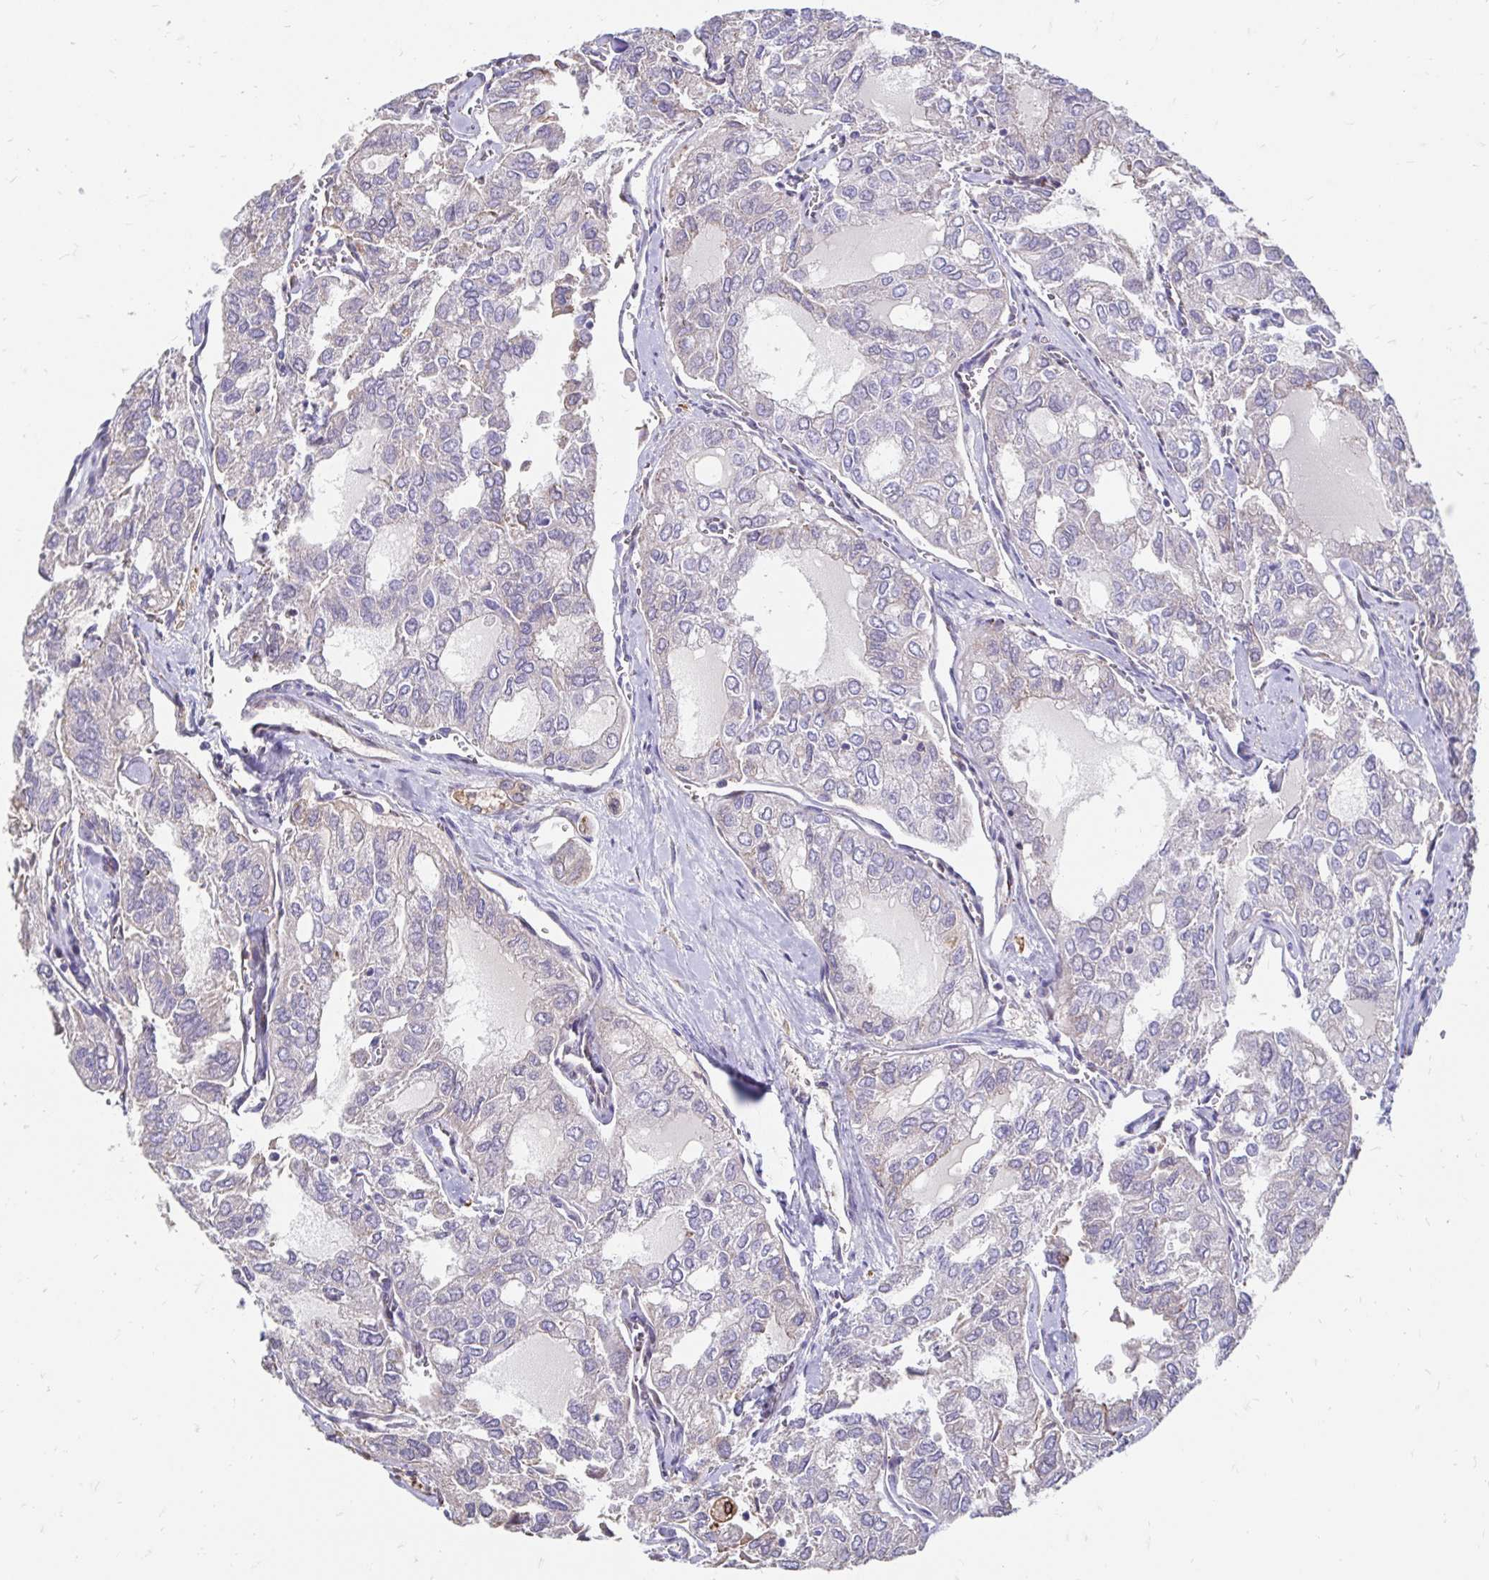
{"staining": {"intensity": "negative", "quantity": "none", "location": "none"}, "tissue": "thyroid cancer", "cell_type": "Tumor cells", "image_type": "cancer", "snomed": [{"axis": "morphology", "description": "Follicular adenoma carcinoma, NOS"}, {"axis": "topography", "description": "Thyroid gland"}], "caption": "Tumor cells are negative for brown protein staining in thyroid cancer.", "gene": "CDKL1", "patient": {"sex": "male", "age": 75}}